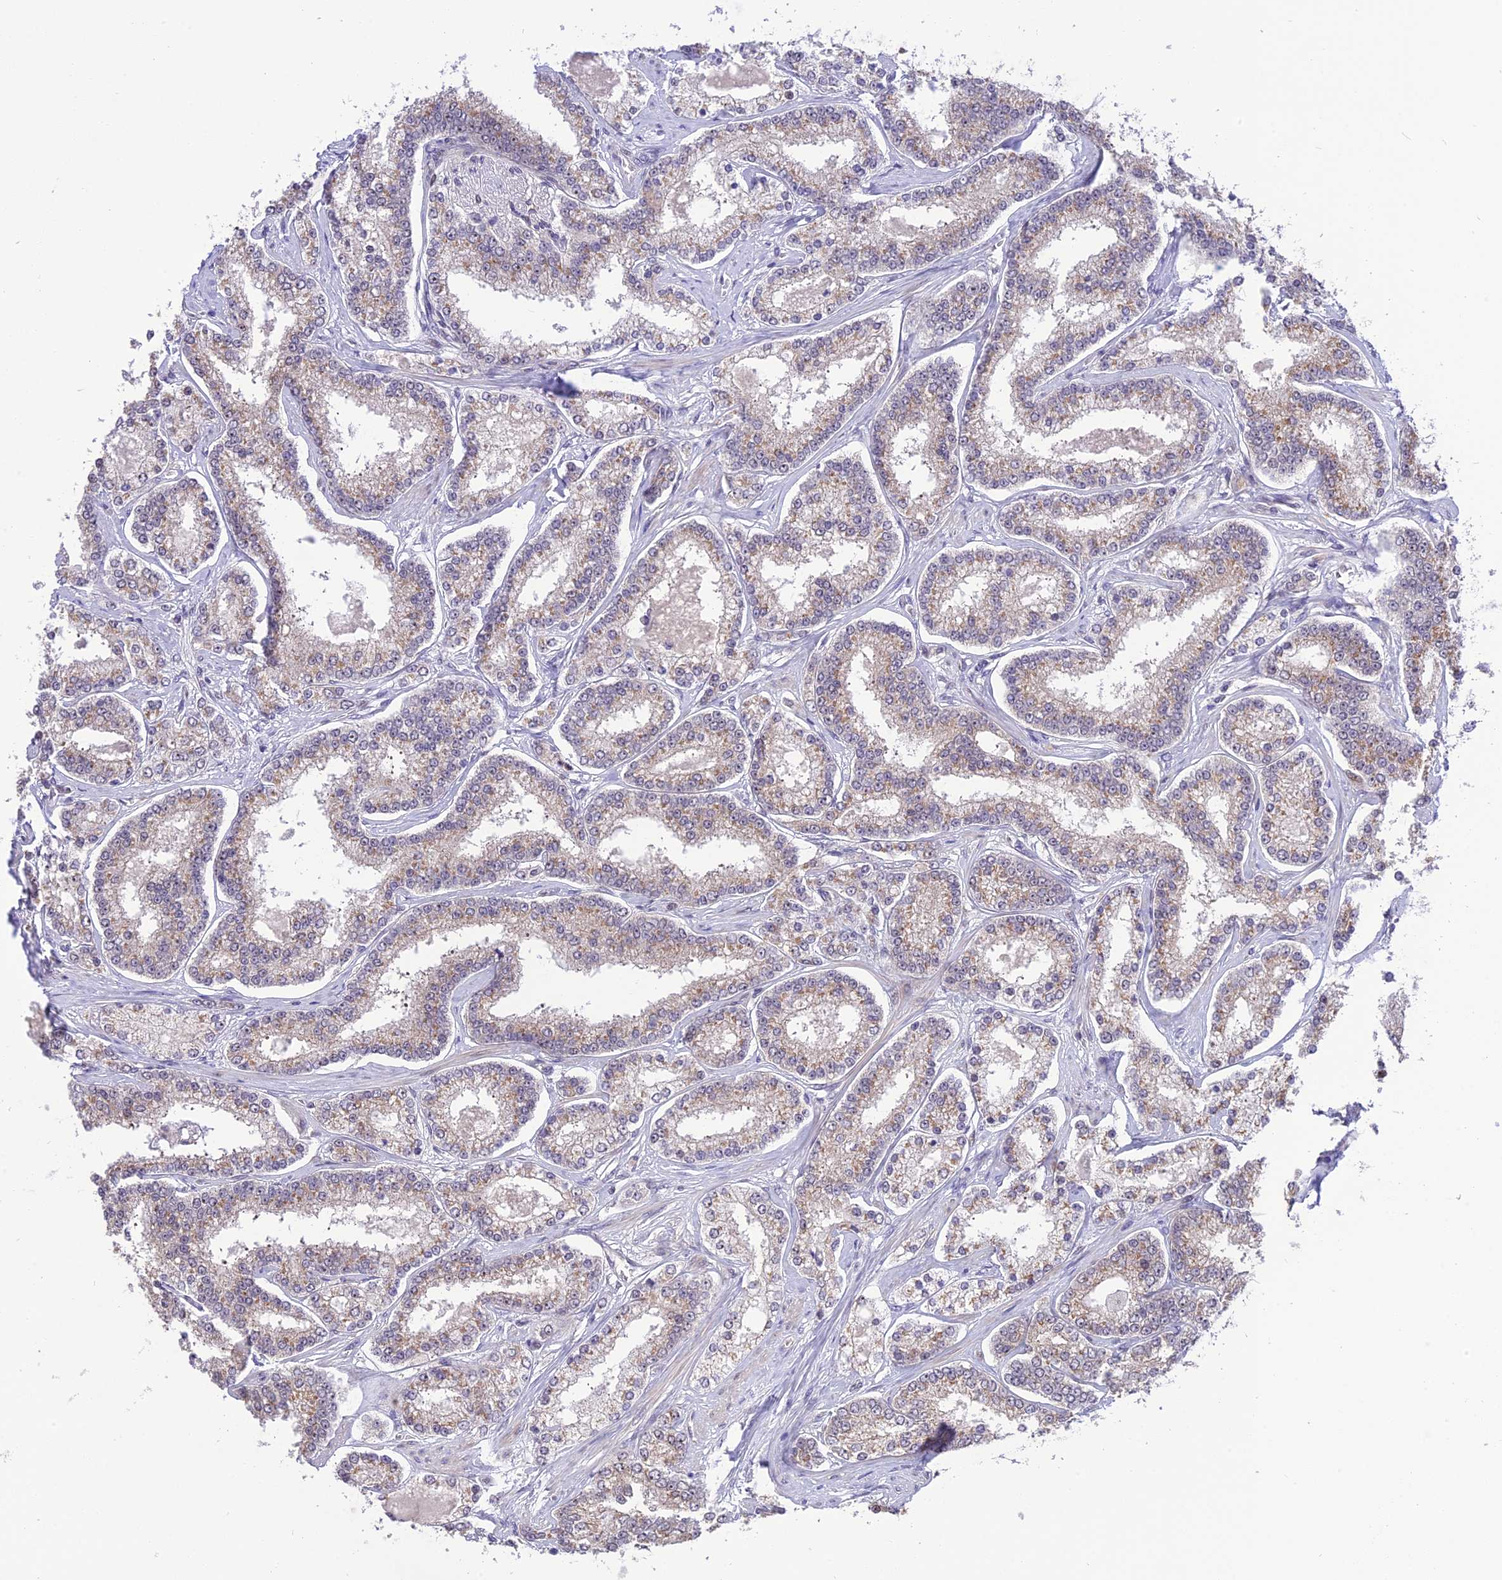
{"staining": {"intensity": "weak", "quantity": "25%-75%", "location": "cytoplasmic/membranous"}, "tissue": "prostate cancer", "cell_type": "Tumor cells", "image_type": "cancer", "snomed": [{"axis": "morphology", "description": "Normal tissue, NOS"}, {"axis": "morphology", "description": "Adenocarcinoma, High grade"}, {"axis": "topography", "description": "Prostate"}], "caption": "An image of prostate cancer (adenocarcinoma (high-grade)) stained for a protein reveals weak cytoplasmic/membranous brown staining in tumor cells. (Stains: DAB in brown, nuclei in blue, Microscopy: brightfield microscopy at high magnification).", "gene": "ZNF837", "patient": {"sex": "male", "age": 83}}